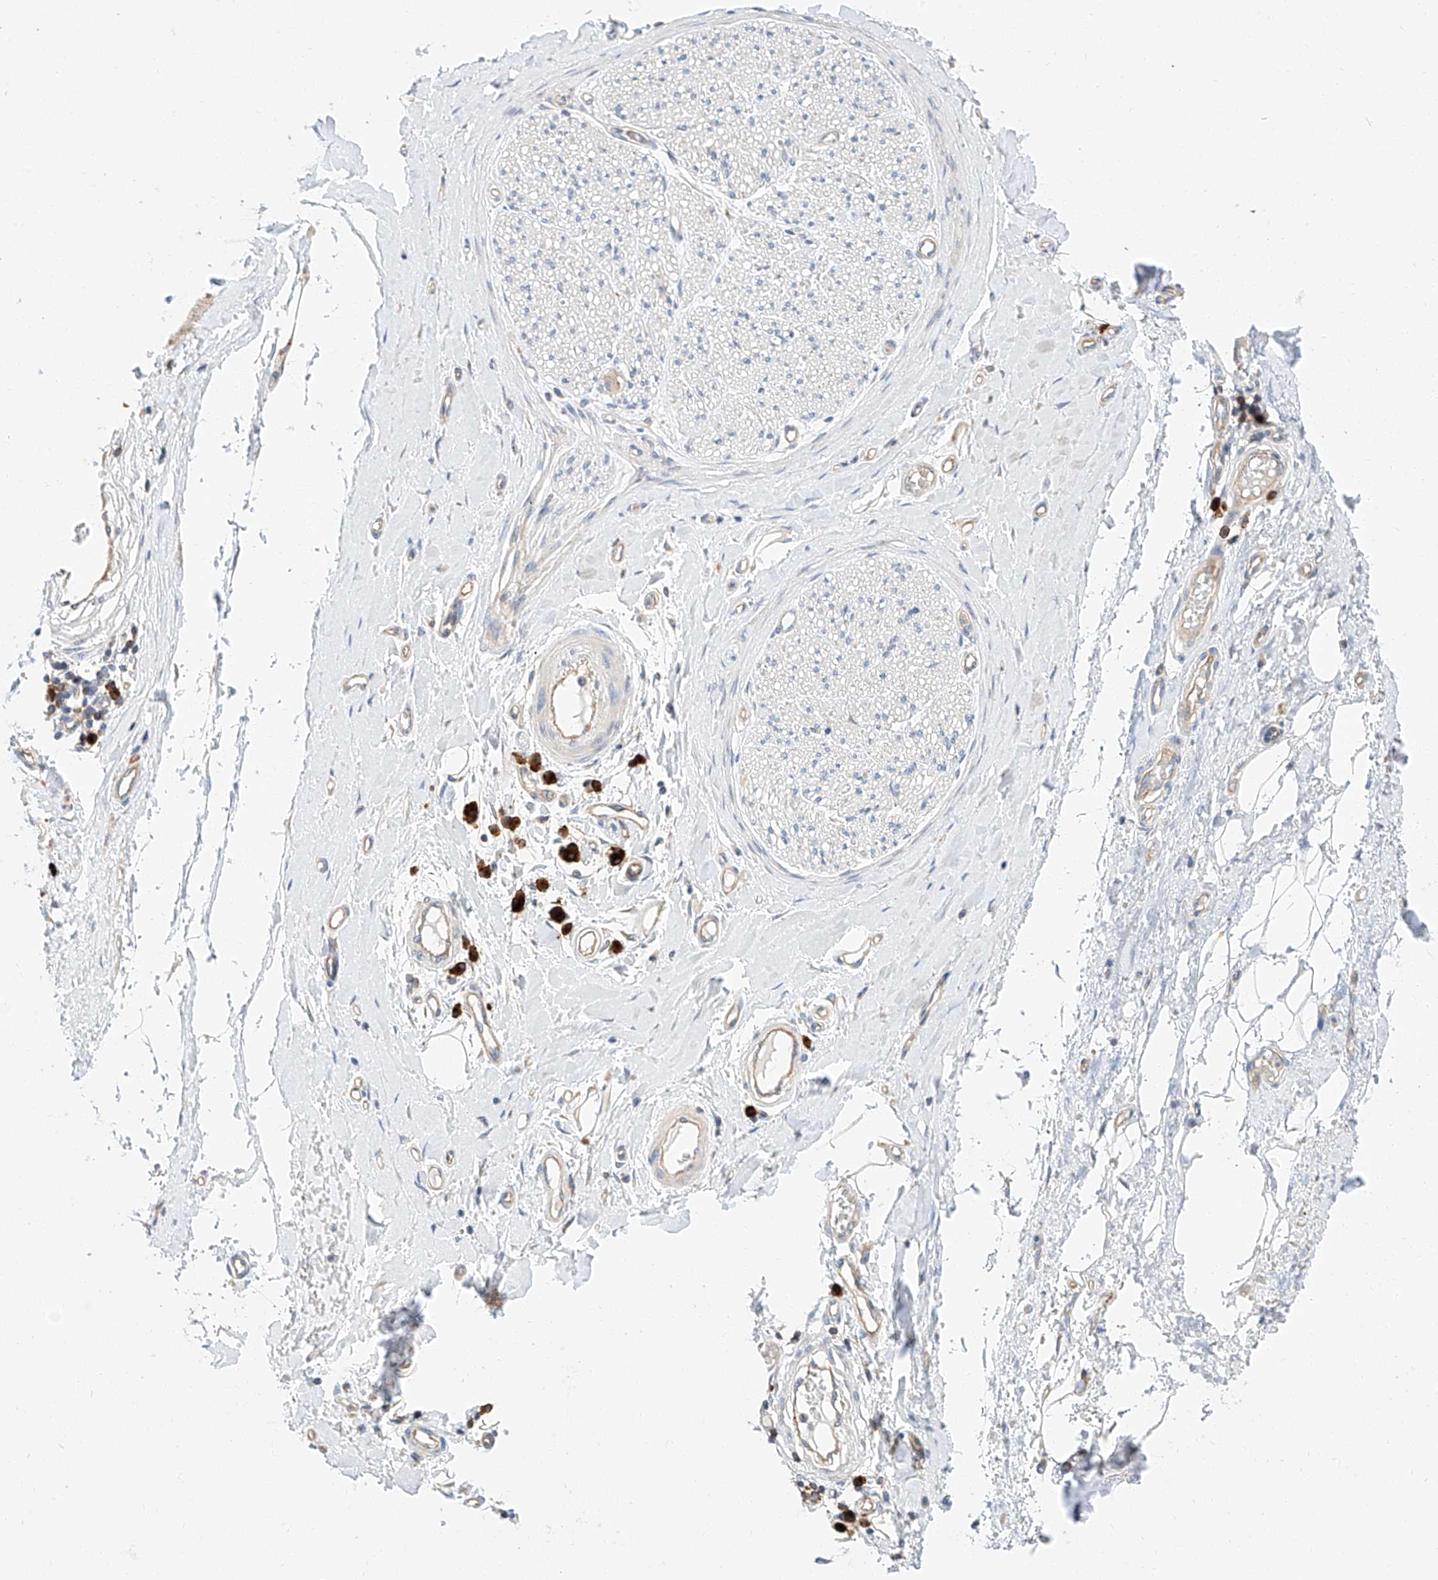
{"staining": {"intensity": "negative", "quantity": "none", "location": "none"}, "tissue": "adipose tissue", "cell_type": "Adipocytes", "image_type": "normal", "snomed": [{"axis": "morphology", "description": "Normal tissue, NOS"}, {"axis": "morphology", "description": "Adenocarcinoma, NOS"}, {"axis": "topography", "description": "Esophagus"}, {"axis": "topography", "description": "Stomach, upper"}, {"axis": "topography", "description": "Peripheral nerve tissue"}], "caption": "The photomicrograph displays no staining of adipocytes in unremarkable adipose tissue.", "gene": "GLMN", "patient": {"sex": "male", "age": 62}}